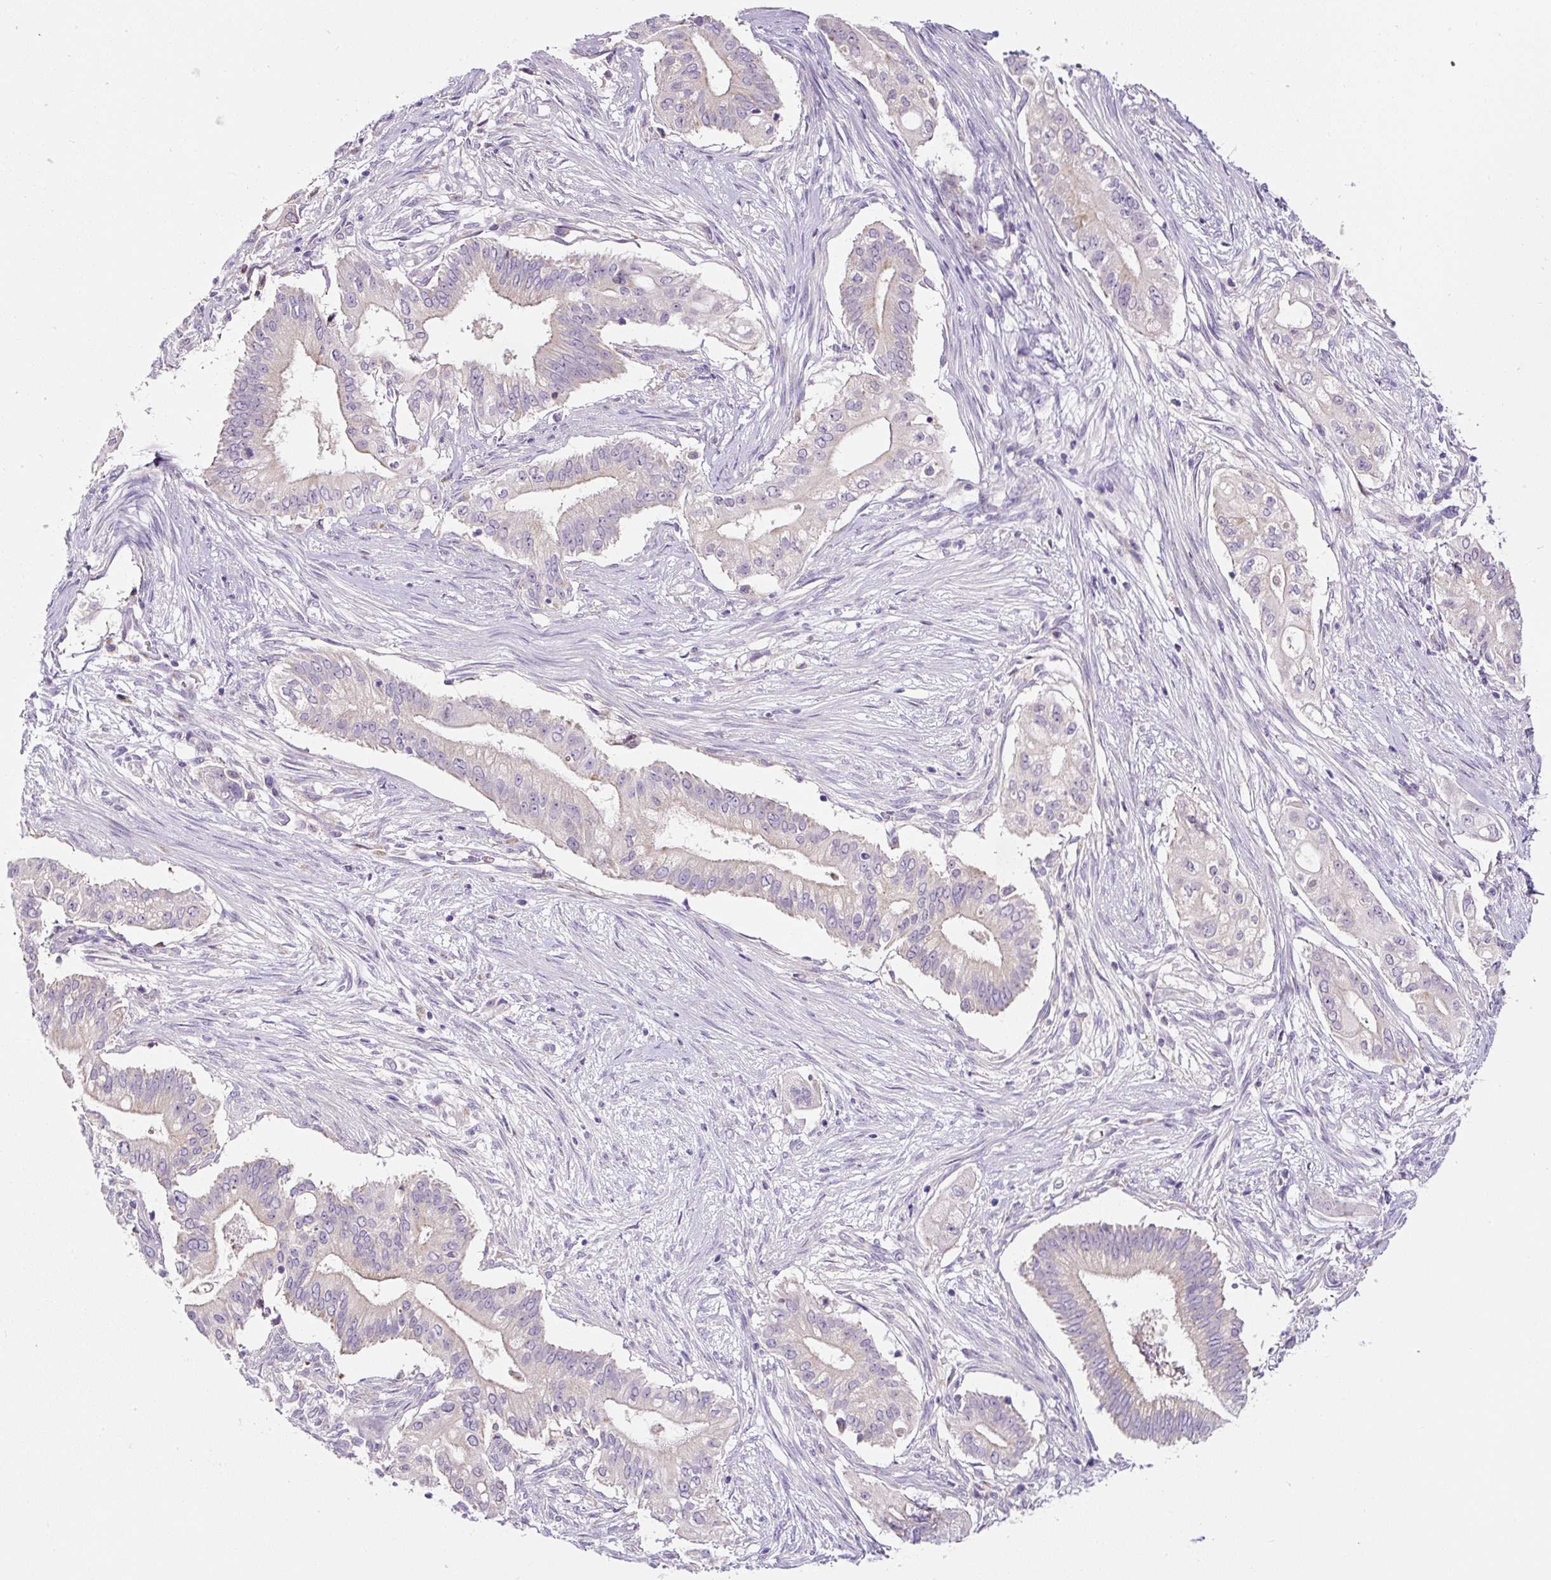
{"staining": {"intensity": "negative", "quantity": "none", "location": "none"}, "tissue": "pancreatic cancer", "cell_type": "Tumor cells", "image_type": "cancer", "snomed": [{"axis": "morphology", "description": "Adenocarcinoma, NOS"}, {"axis": "topography", "description": "Pancreas"}], "caption": "Human adenocarcinoma (pancreatic) stained for a protein using IHC reveals no expression in tumor cells.", "gene": "HPS4", "patient": {"sex": "female", "age": 68}}